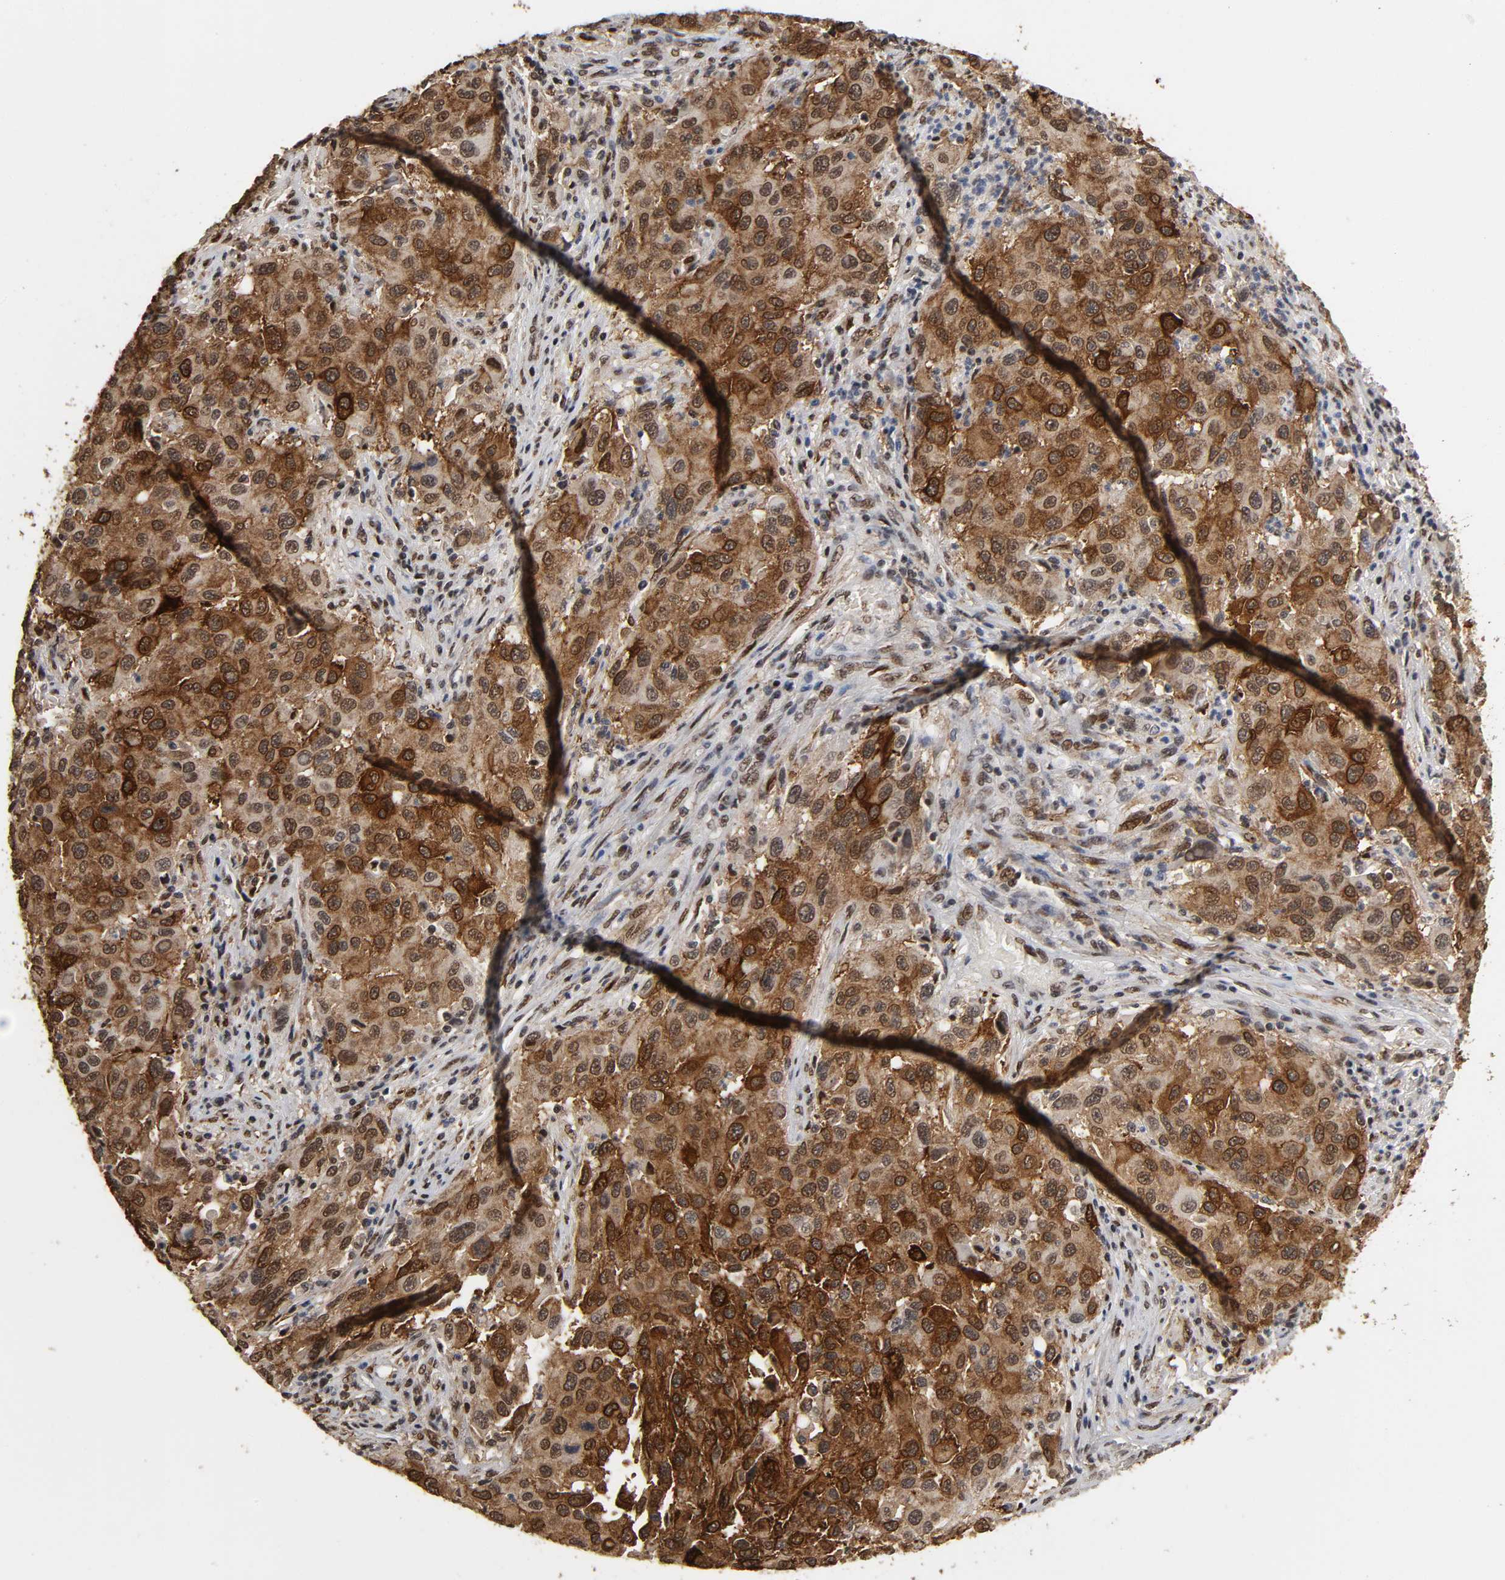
{"staining": {"intensity": "strong", "quantity": "25%-75%", "location": "cytoplasmic/membranous,nuclear"}, "tissue": "melanoma", "cell_type": "Tumor cells", "image_type": "cancer", "snomed": [{"axis": "morphology", "description": "Malignant melanoma, Metastatic site"}, {"axis": "topography", "description": "Lymph node"}], "caption": "Protein expression analysis of human malignant melanoma (metastatic site) reveals strong cytoplasmic/membranous and nuclear positivity in about 25%-75% of tumor cells.", "gene": "AHNAK2", "patient": {"sex": "male", "age": 61}}